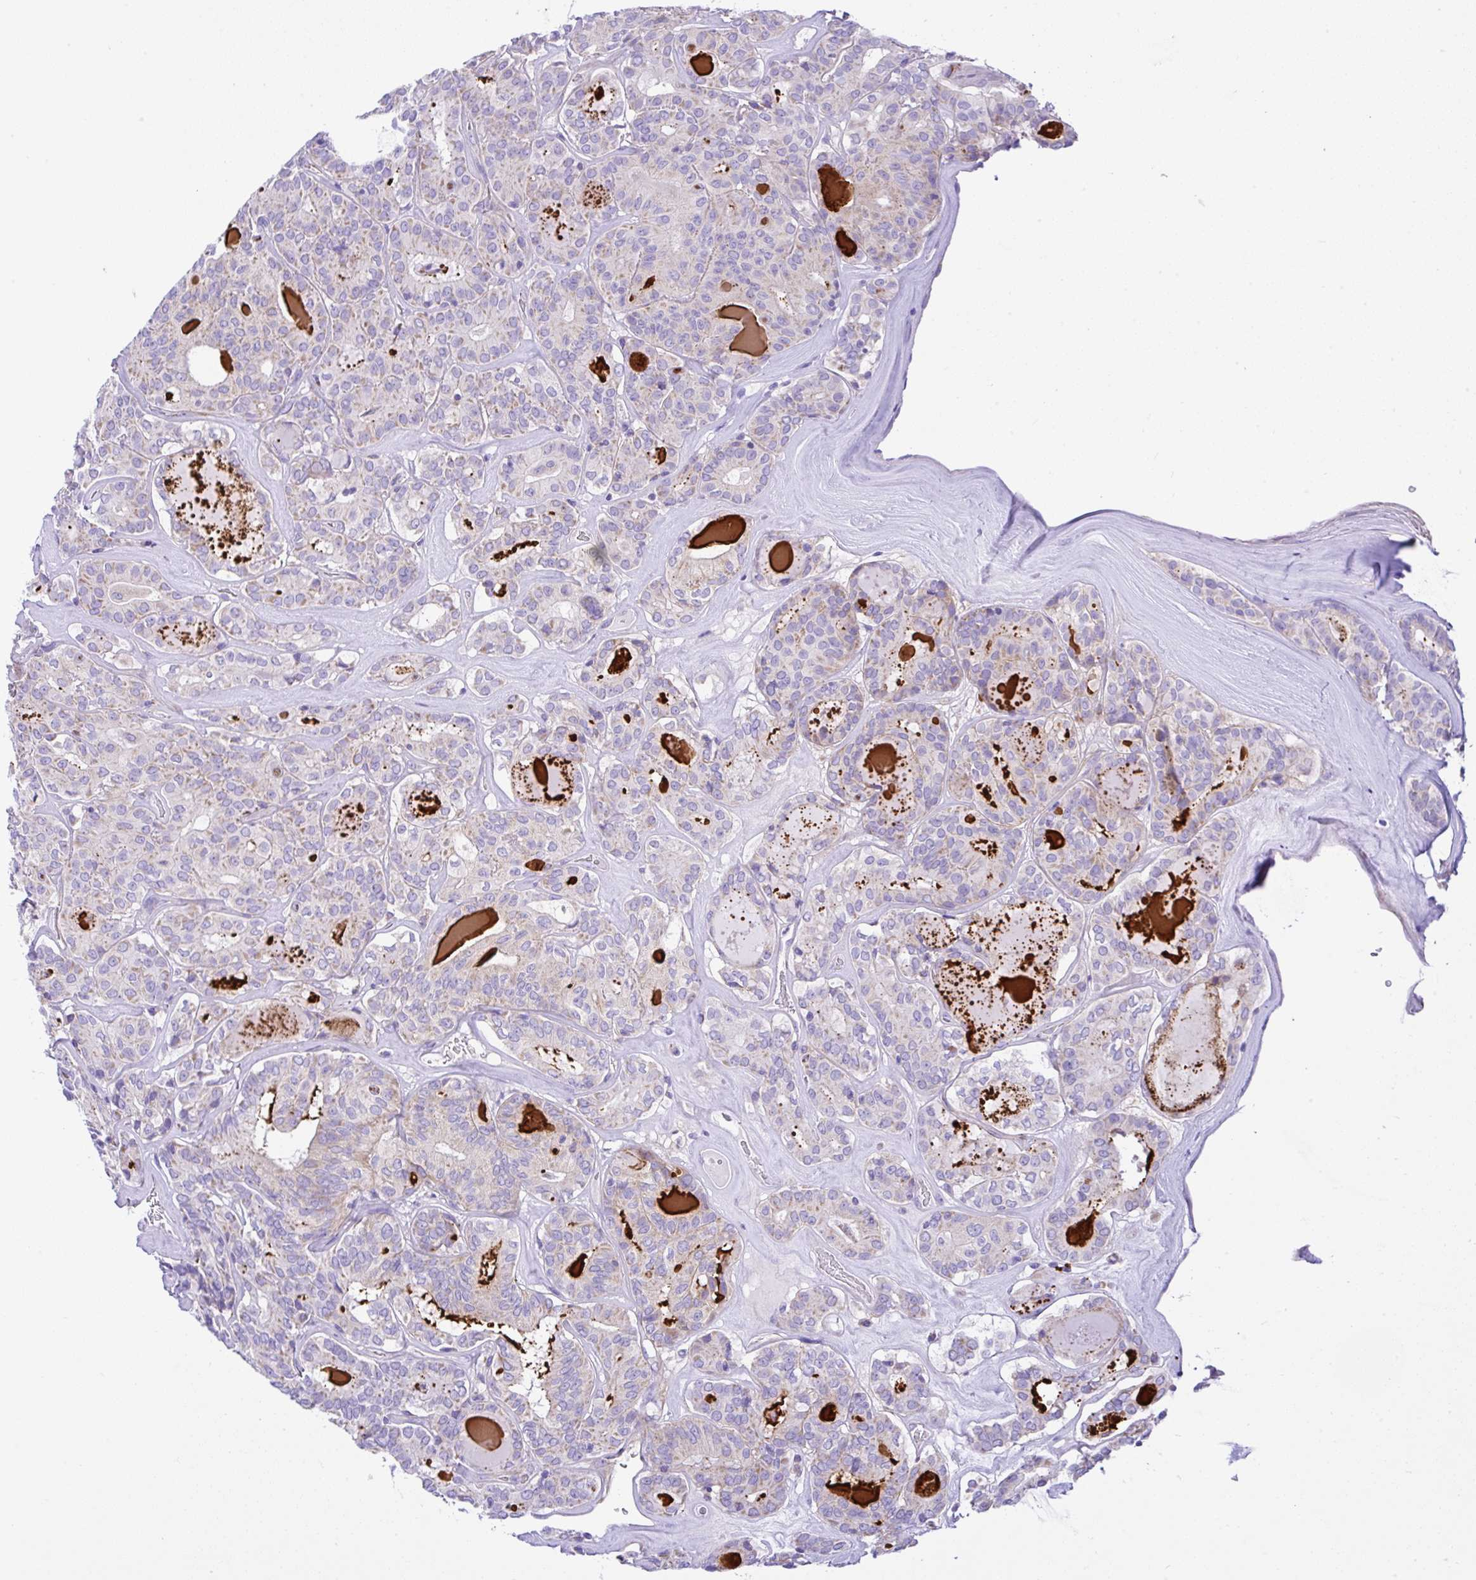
{"staining": {"intensity": "negative", "quantity": "none", "location": "none"}, "tissue": "thyroid cancer", "cell_type": "Tumor cells", "image_type": "cancer", "snomed": [{"axis": "morphology", "description": "Papillary adenocarcinoma, NOS"}, {"axis": "topography", "description": "Thyroid gland"}], "caption": "Immunohistochemical staining of human thyroid cancer exhibits no significant expression in tumor cells.", "gene": "SLC13A1", "patient": {"sex": "female", "age": 72}}